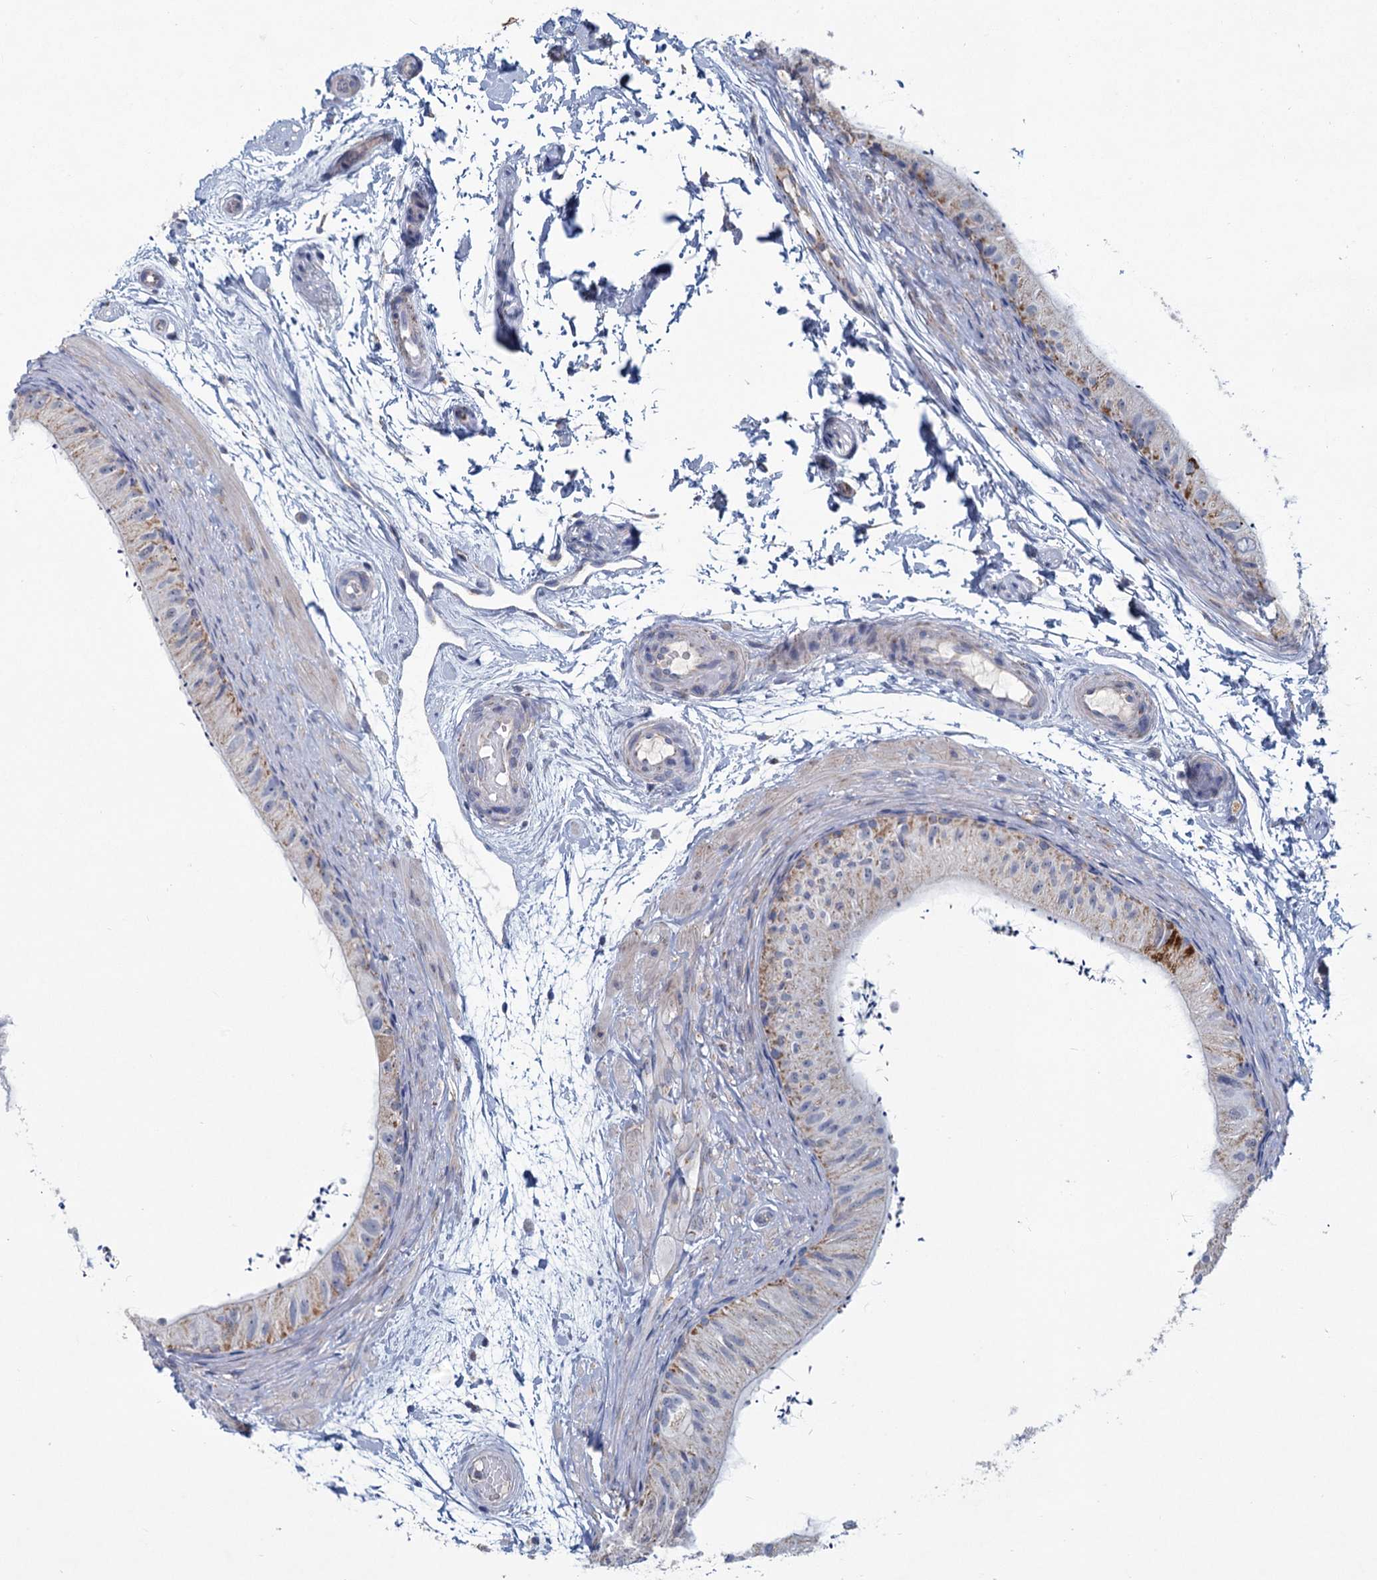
{"staining": {"intensity": "negative", "quantity": "none", "location": "none"}, "tissue": "epididymis", "cell_type": "Glandular cells", "image_type": "normal", "snomed": [{"axis": "morphology", "description": "Normal tissue, NOS"}, {"axis": "topography", "description": "Epididymis"}], "caption": "Epididymis was stained to show a protein in brown. There is no significant expression in glandular cells. (IHC, brightfield microscopy, high magnification).", "gene": "NDUFC2", "patient": {"sex": "male", "age": 50}}